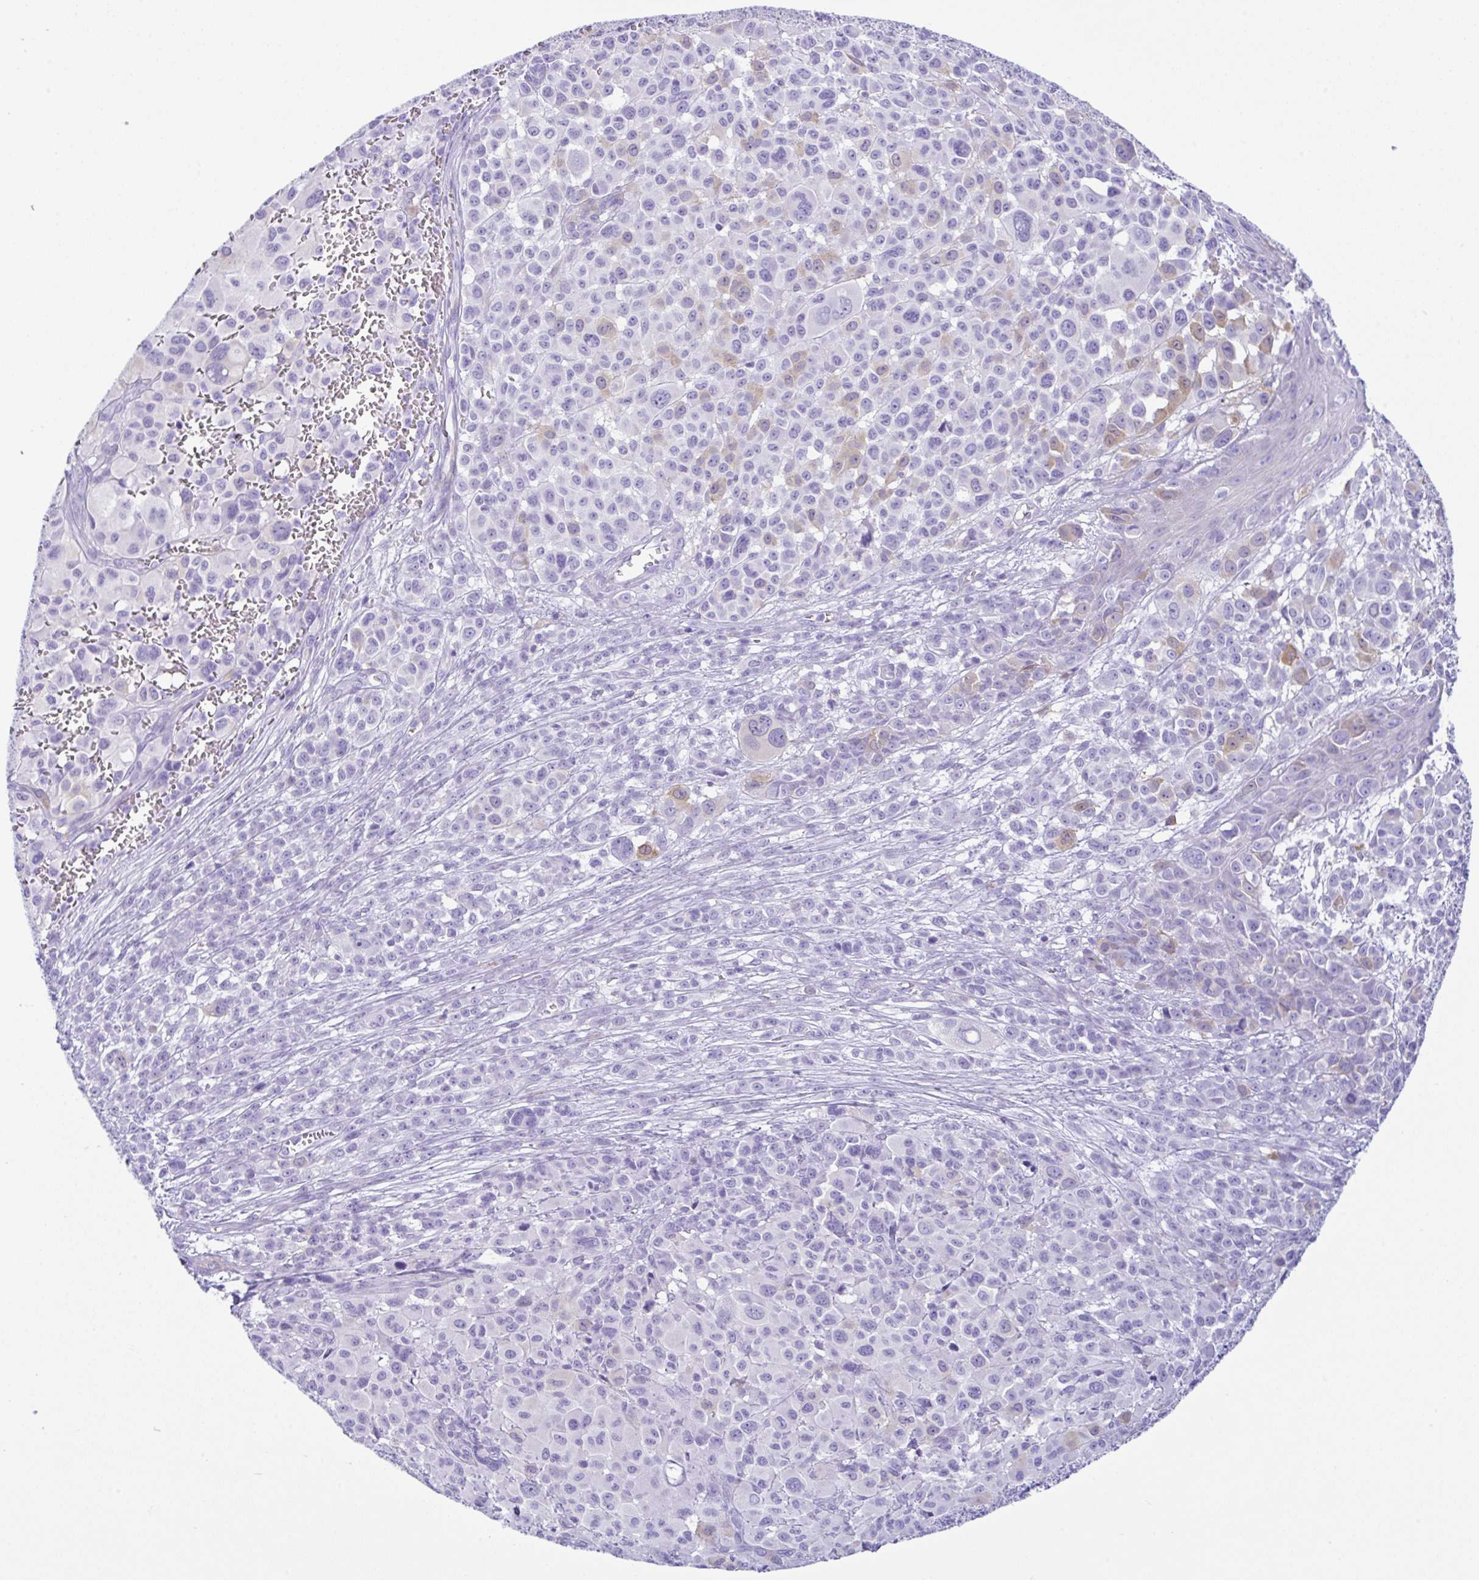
{"staining": {"intensity": "negative", "quantity": "none", "location": "none"}, "tissue": "melanoma", "cell_type": "Tumor cells", "image_type": "cancer", "snomed": [{"axis": "morphology", "description": "Malignant melanoma, NOS"}, {"axis": "topography", "description": "Skin"}], "caption": "DAB (3,3'-diaminobenzidine) immunohistochemical staining of melanoma shows no significant expression in tumor cells.", "gene": "RRM2", "patient": {"sex": "female", "age": 74}}